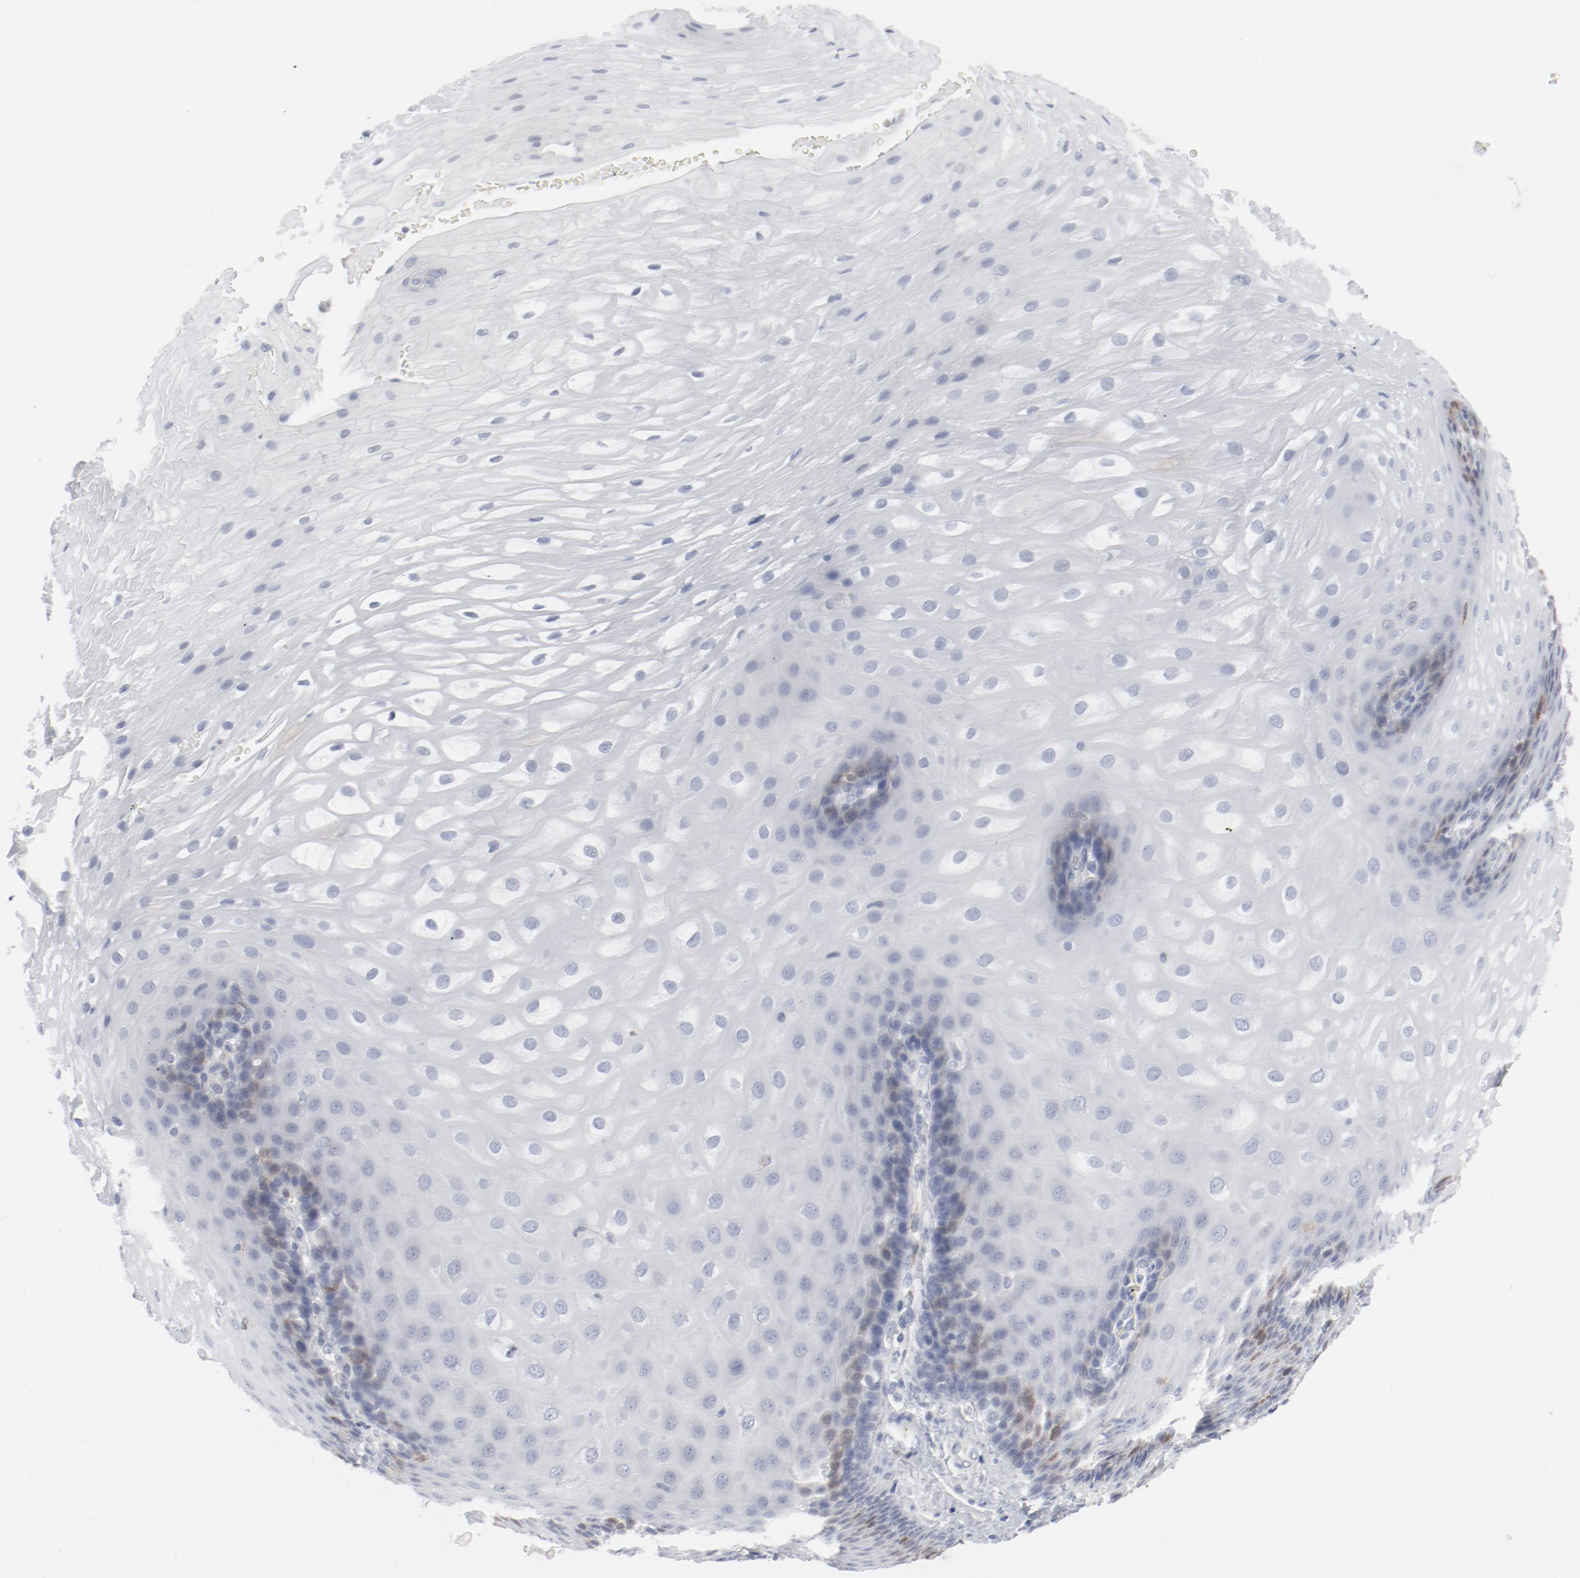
{"staining": {"intensity": "weak", "quantity": "<25%", "location": "nuclear"}, "tissue": "esophagus", "cell_type": "Squamous epithelial cells", "image_type": "normal", "snomed": [{"axis": "morphology", "description": "Normal tissue, NOS"}, {"axis": "morphology", "description": "Adenocarcinoma, NOS"}, {"axis": "topography", "description": "Esophagus"}, {"axis": "topography", "description": "Stomach"}], "caption": "Squamous epithelial cells are negative for protein expression in unremarkable human esophagus.", "gene": "CDK1", "patient": {"sex": "male", "age": 62}}